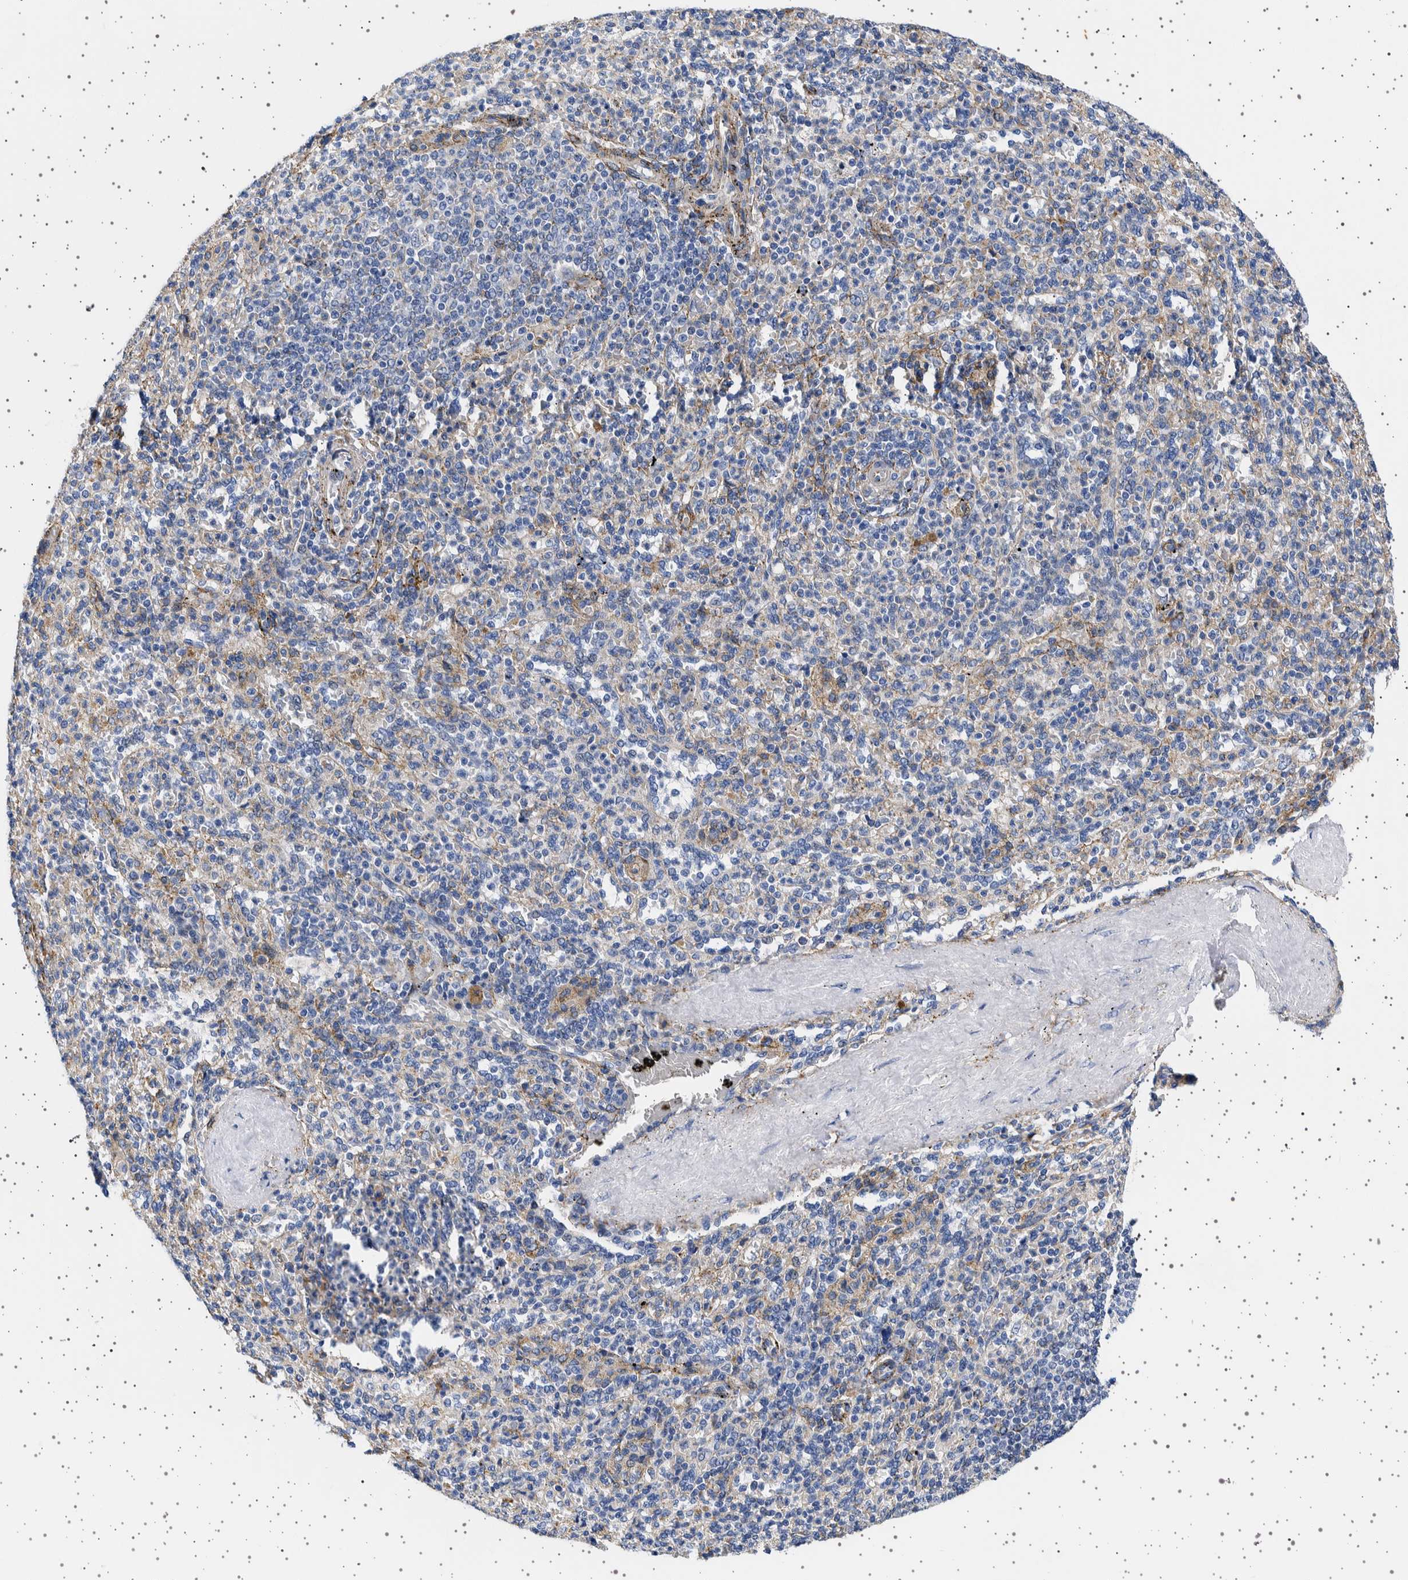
{"staining": {"intensity": "negative", "quantity": "none", "location": "none"}, "tissue": "spleen", "cell_type": "Cells in red pulp", "image_type": "normal", "snomed": [{"axis": "morphology", "description": "Normal tissue, NOS"}, {"axis": "topography", "description": "Spleen"}], "caption": "This histopathology image is of normal spleen stained with IHC to label a protein in brown with the nuclei are counter-stained blue. There is no expression in cells in red pulp. (Stains: DAB immunohistochemistry with hematoxylin counter stain, Microscopy: brightfield microscopy at high magnification).", "gene": "SEPTIN4", "patient": {"sex": "male", "age": 36}}